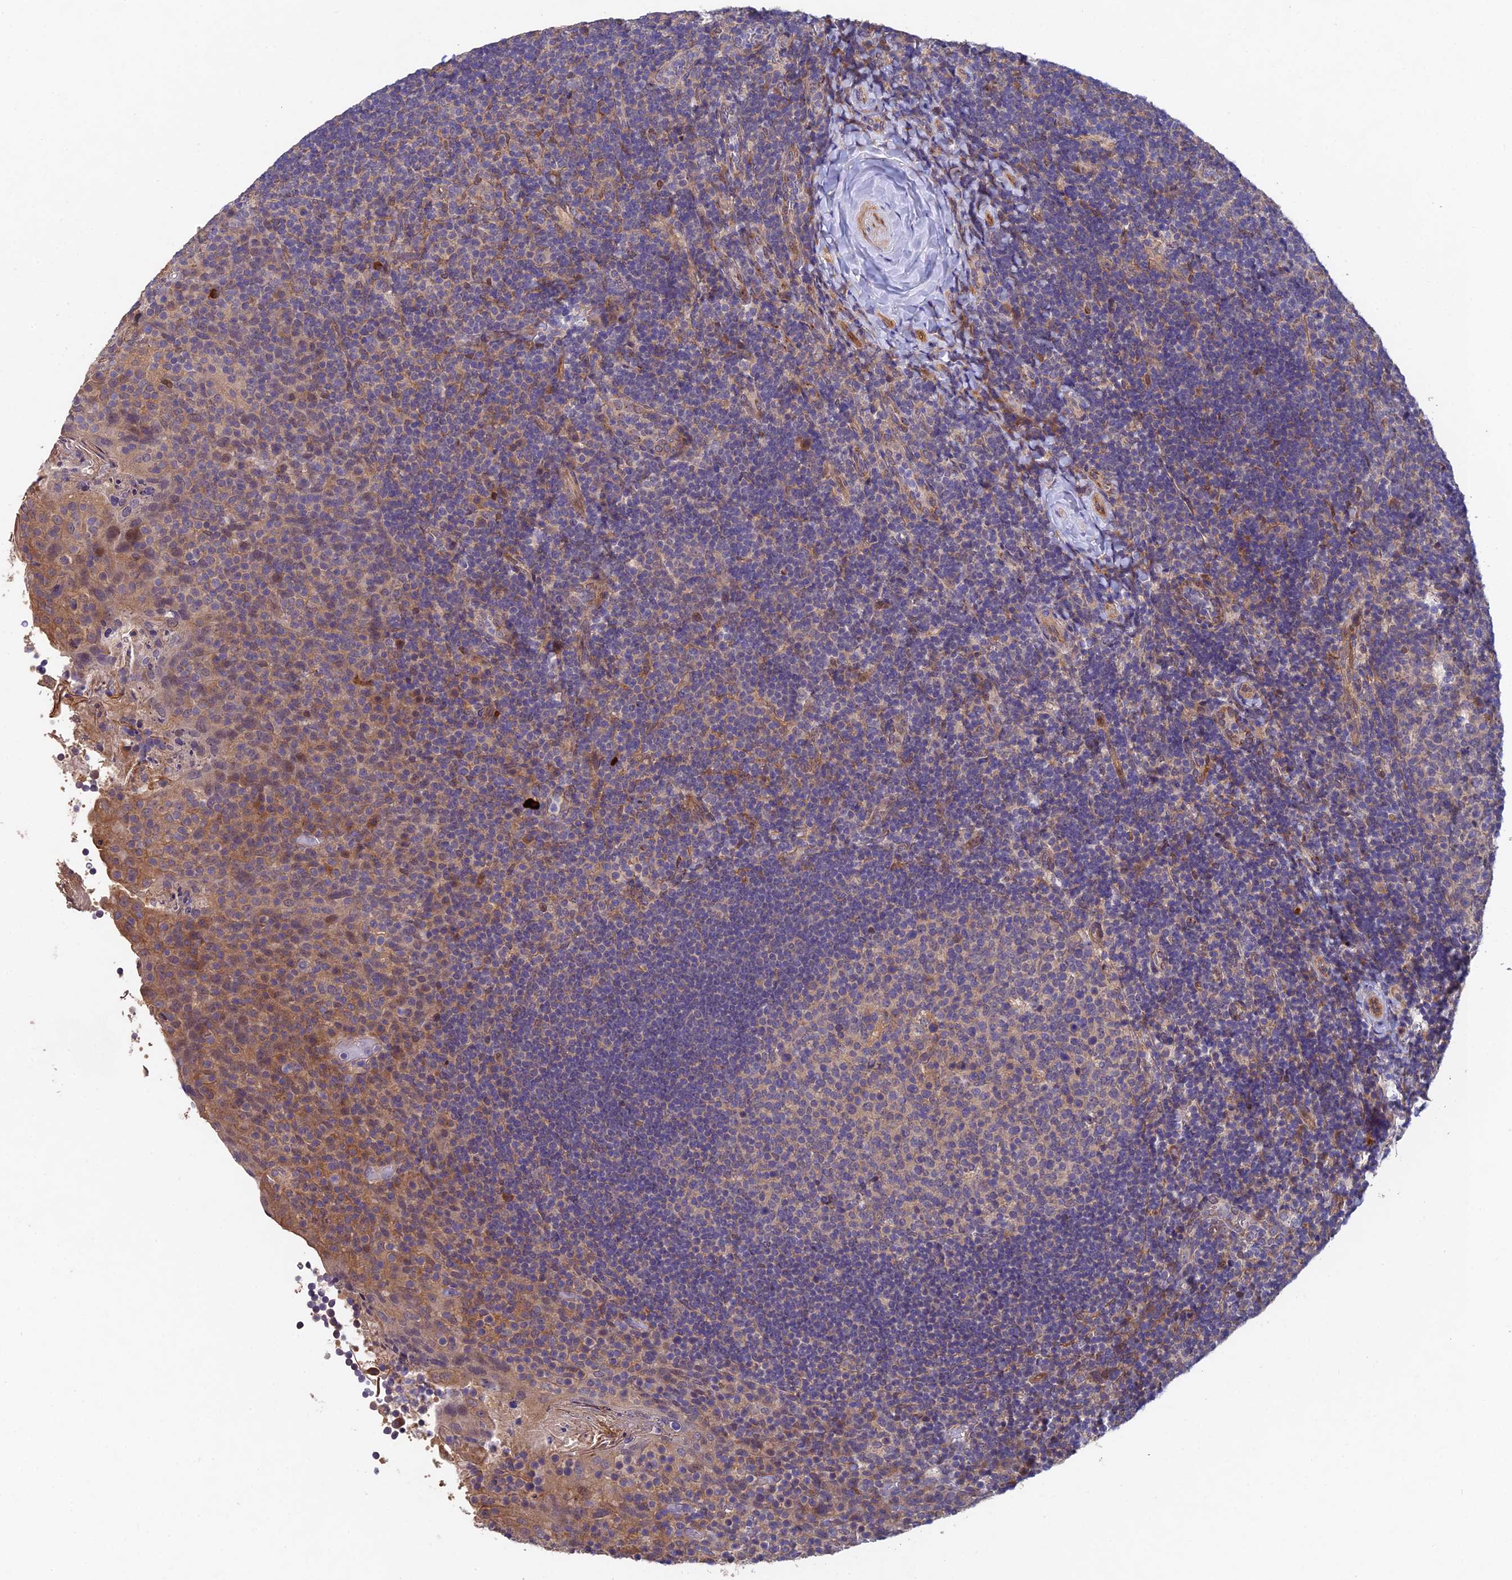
{"staining": {"intensity": "weak", "quantity": "<25%", "location": "cytoplasmic/membranous"}, "tissue": "tonsil", "cell_type": "Germinal center cells", "image_type": "normal", "snomed": [{"axis": "morphology", "description": "Normal tissue, NOS"}, {"axis": "topography", "description": "Tonsil"}], "caption": "Tonsil stained for a protein using immunohistochemistry (IHC) reveals no staining germinal center cells.", "gene": "NSMCE1", "patient": {"sex": "female", "age": 10}}